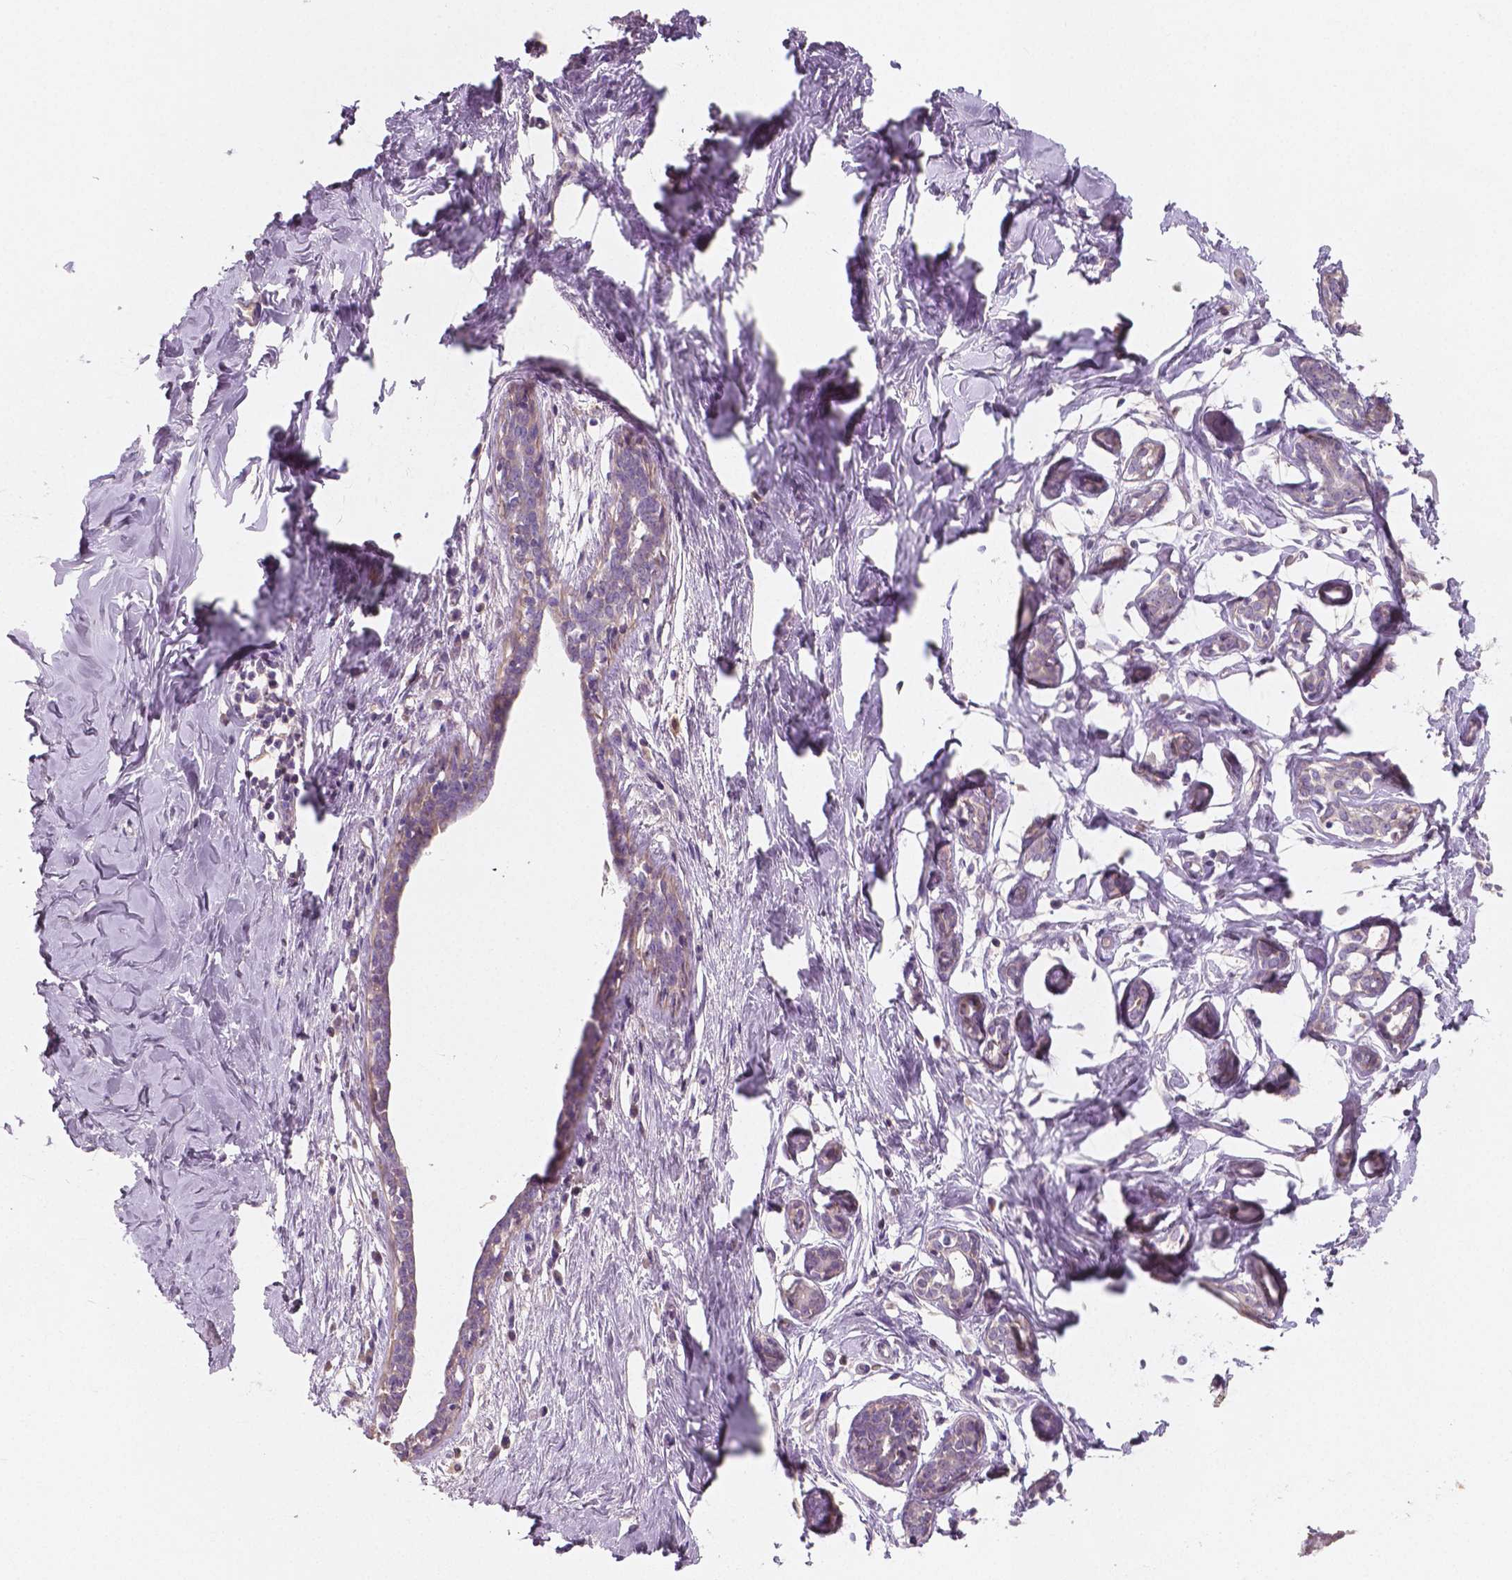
{"staining": {"intensity": "weak", "quantity": "25%-75%", "location": "cytoplasmic/membranous"}, "tissue": "breast", "cell_type": "Adipocytes", "image_type": "normal", "snomed": [{"axis": "morphology", "description": "Normal tissue, NOS"}, {"axis": "topography", "description": "Breast"}], "caption": "Protein analysis of normal breast demonstrates weak cytoplasmic/membranous positivity in approximately 25%-75% of adipocytes. Immunohistochemistry (ihc) stains the protein of interest in brown and the nuclei are stained blue.", "gene": "LSM14B", "patient": {"sex": "female", "age": 27}}